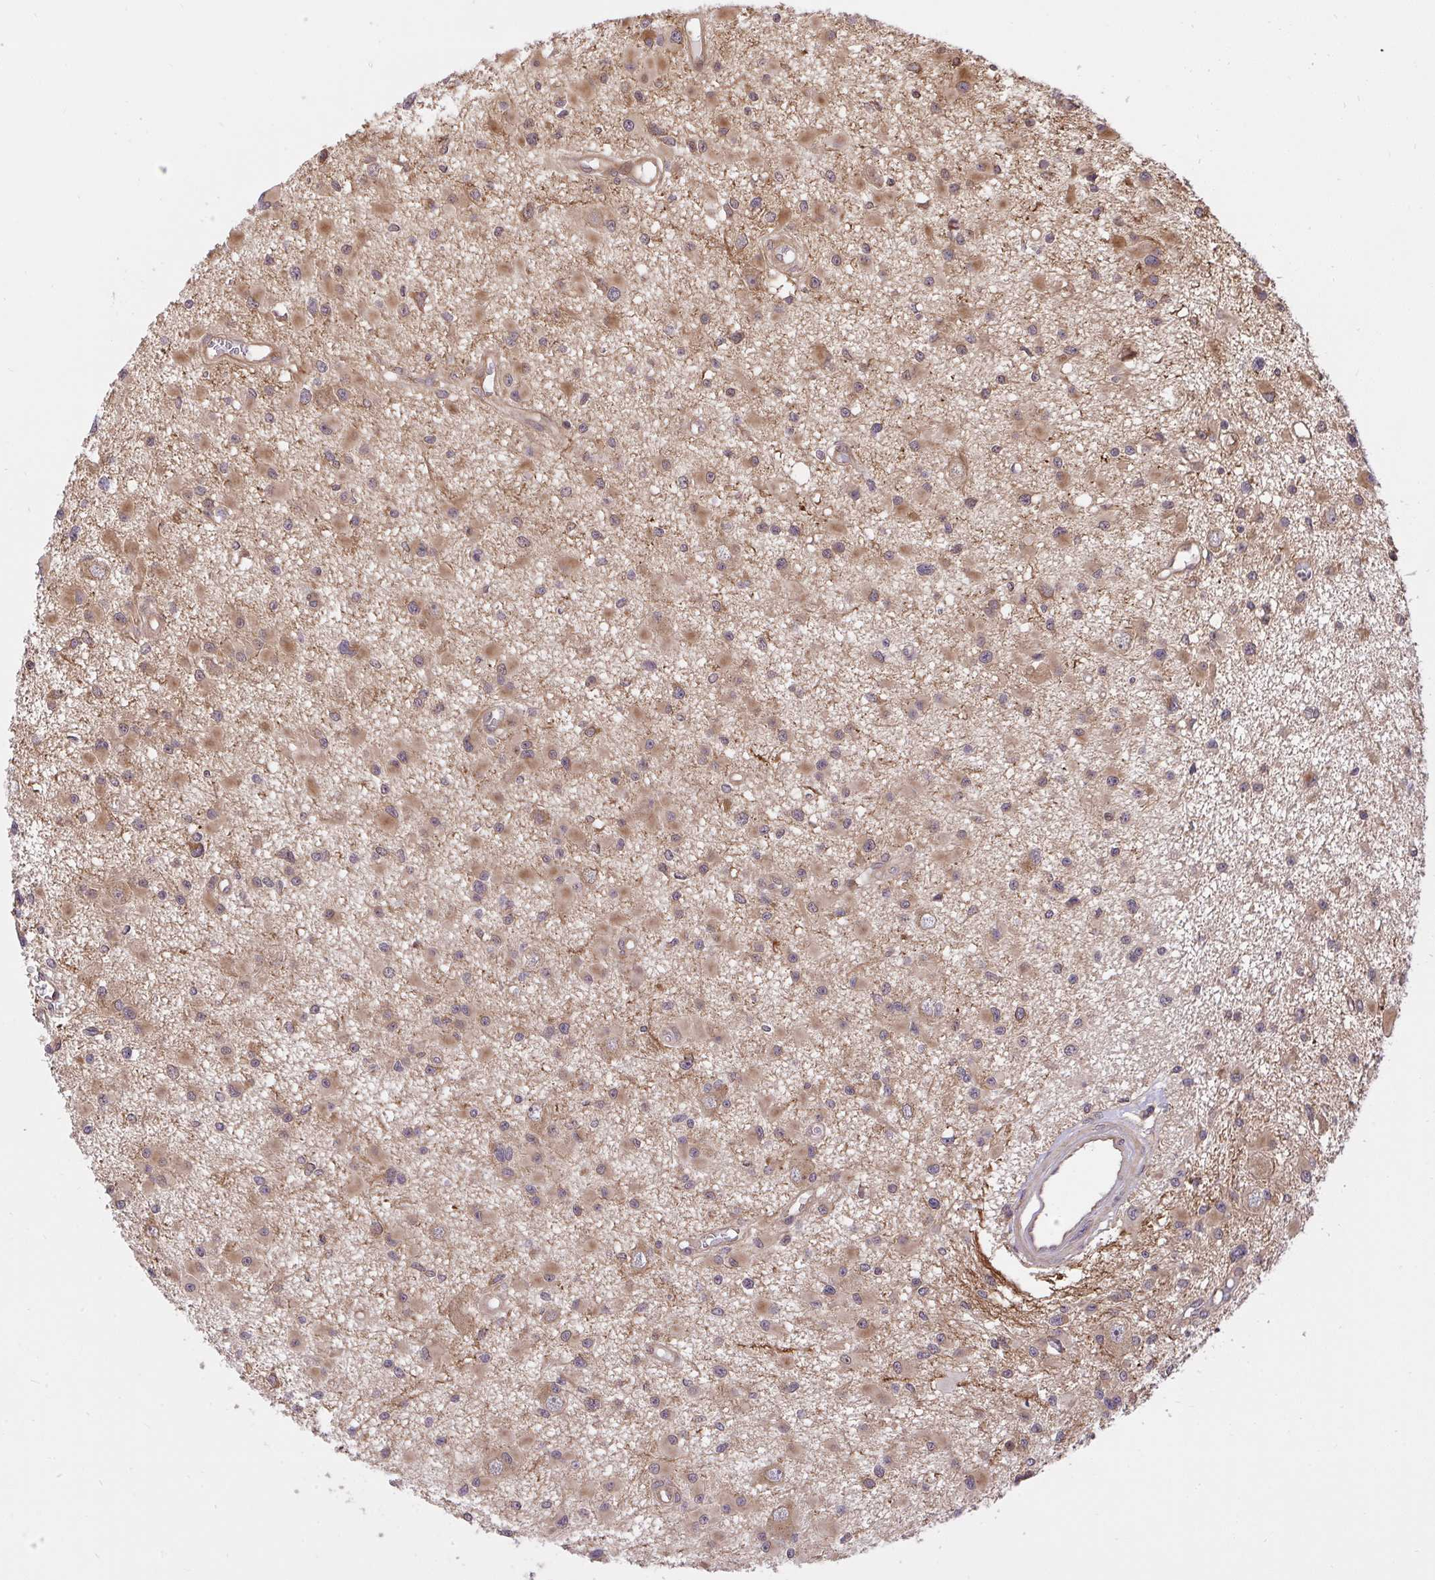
{"staining": {"intensity": "moderate", "quantity": "25%-75%", "location": "cytoplasmic/membranous"}, "tissue": "glioma", "cell_type": "Tumor cells", "image_type": "cancer", "snomed": [{"axis": "morphology", "description": "Glioma, malignant, High grade"}, {"axis": "topography", "description": "Brain"}], "caption": "Protein staining of glioma tissue demonstrates moderate cytoplasmic/membranous positivity in approximately 25%-75% of tumor cells. (IHC, brightfield microscopy, high magnification).", "gene": "ERI1", "patient": {"sex": "male", "age": 54}}